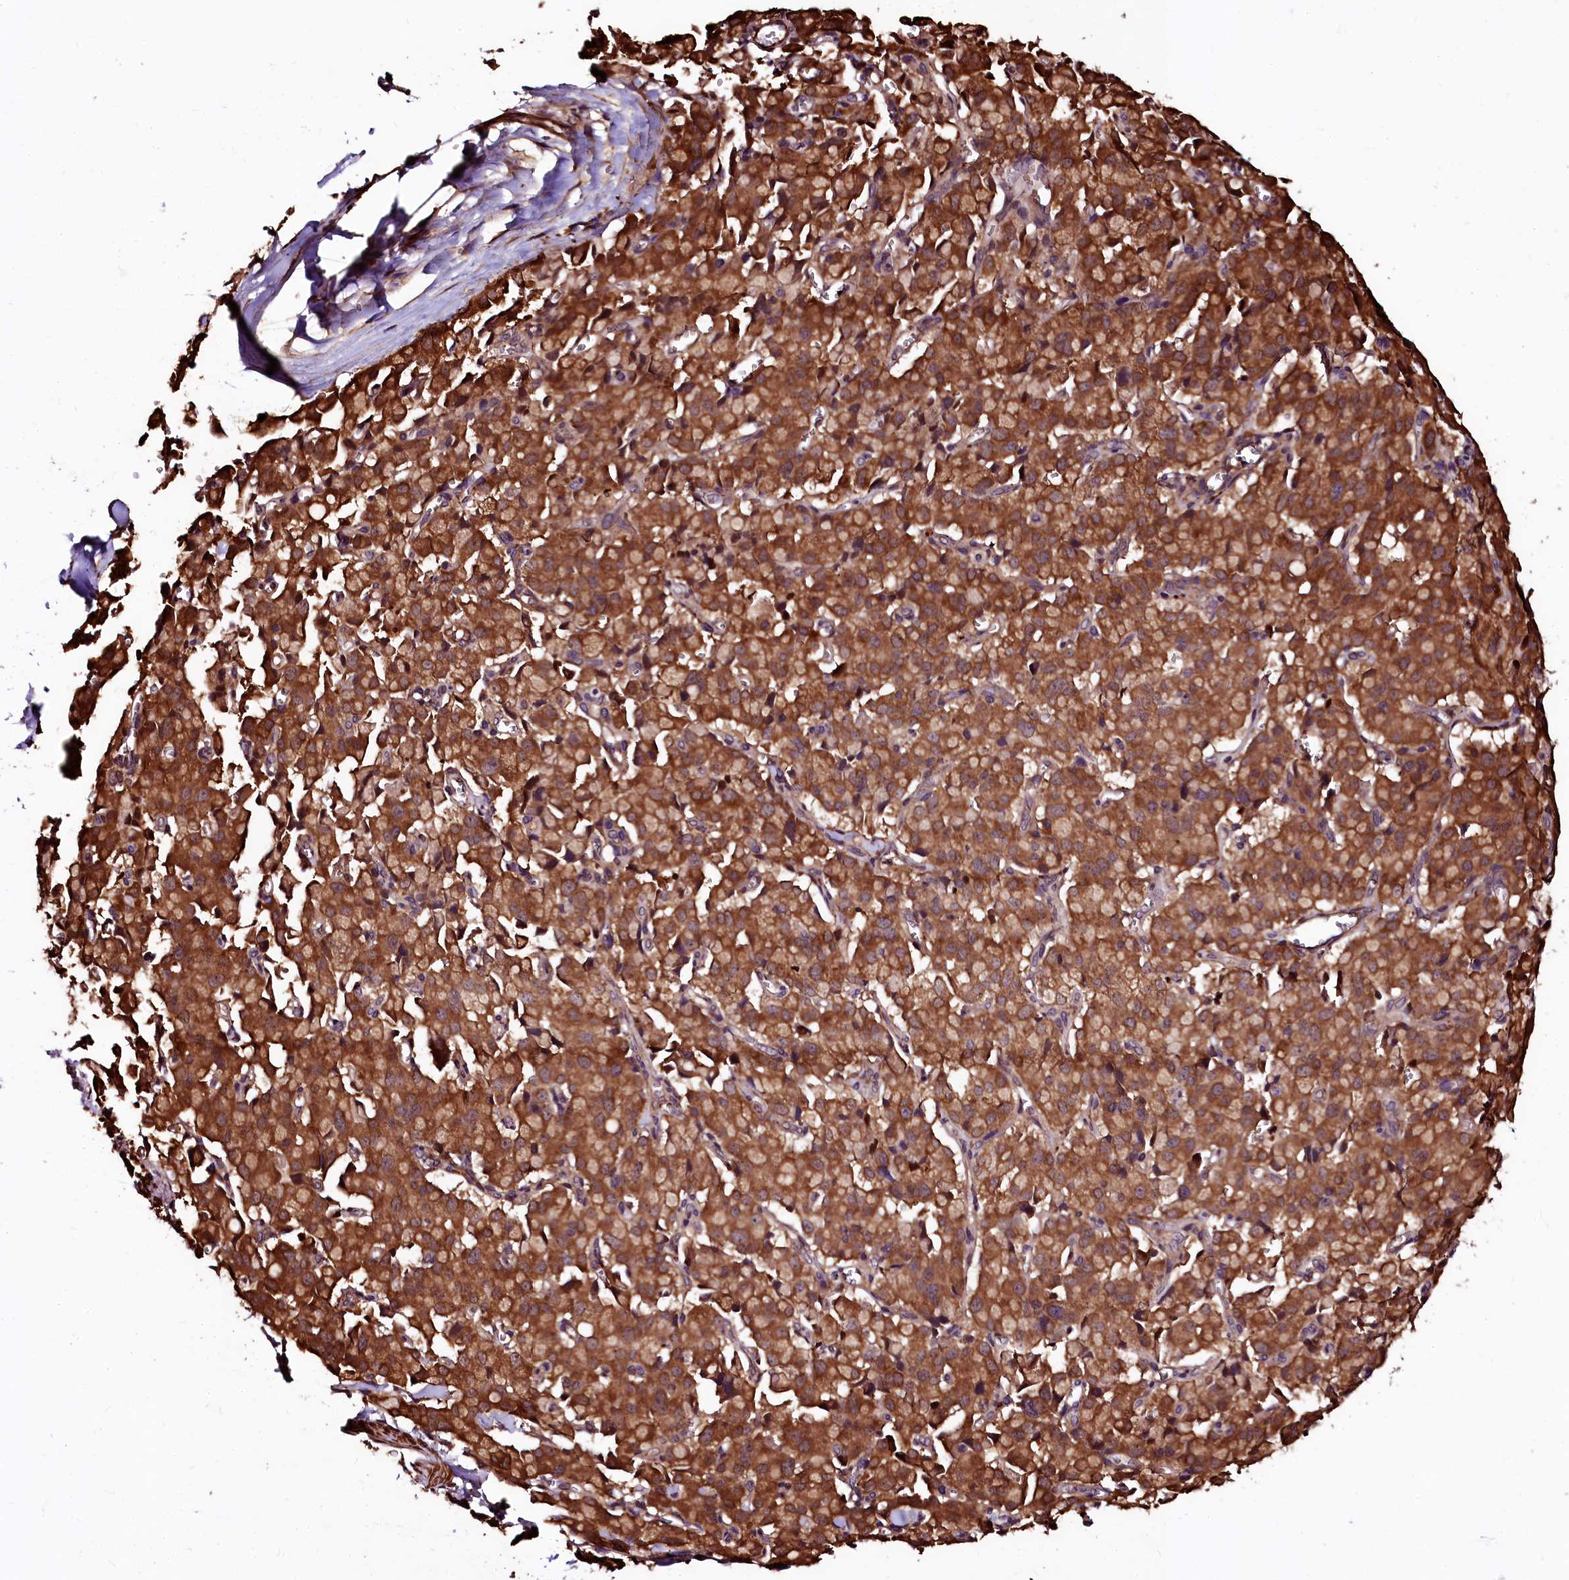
{"staining": {"intensity": "strong", "quantity": ">75%", "location": "cytoplasmic/membranous"}, "tissue": "pancreatic cancer", "cell_type": "Tumor cells", "image_type": "cancer", "snomed": [{"axis": "morphology", "description": "Adenocarcinoma, NOS"}, {"axis": "topography", "description": "Pancreas"}], "caption": "Adenocarcinoma (pancreatic) tissue exhibits strong cytoplasmic/membranous positivity in about >75% of tumor cells (DAB (3,3'-diaminobenzidine) = brown stain, brightfield microscopy at high magnification).", "gene": "N4BP1", "patient": {"sex": "male", "age": 65}}